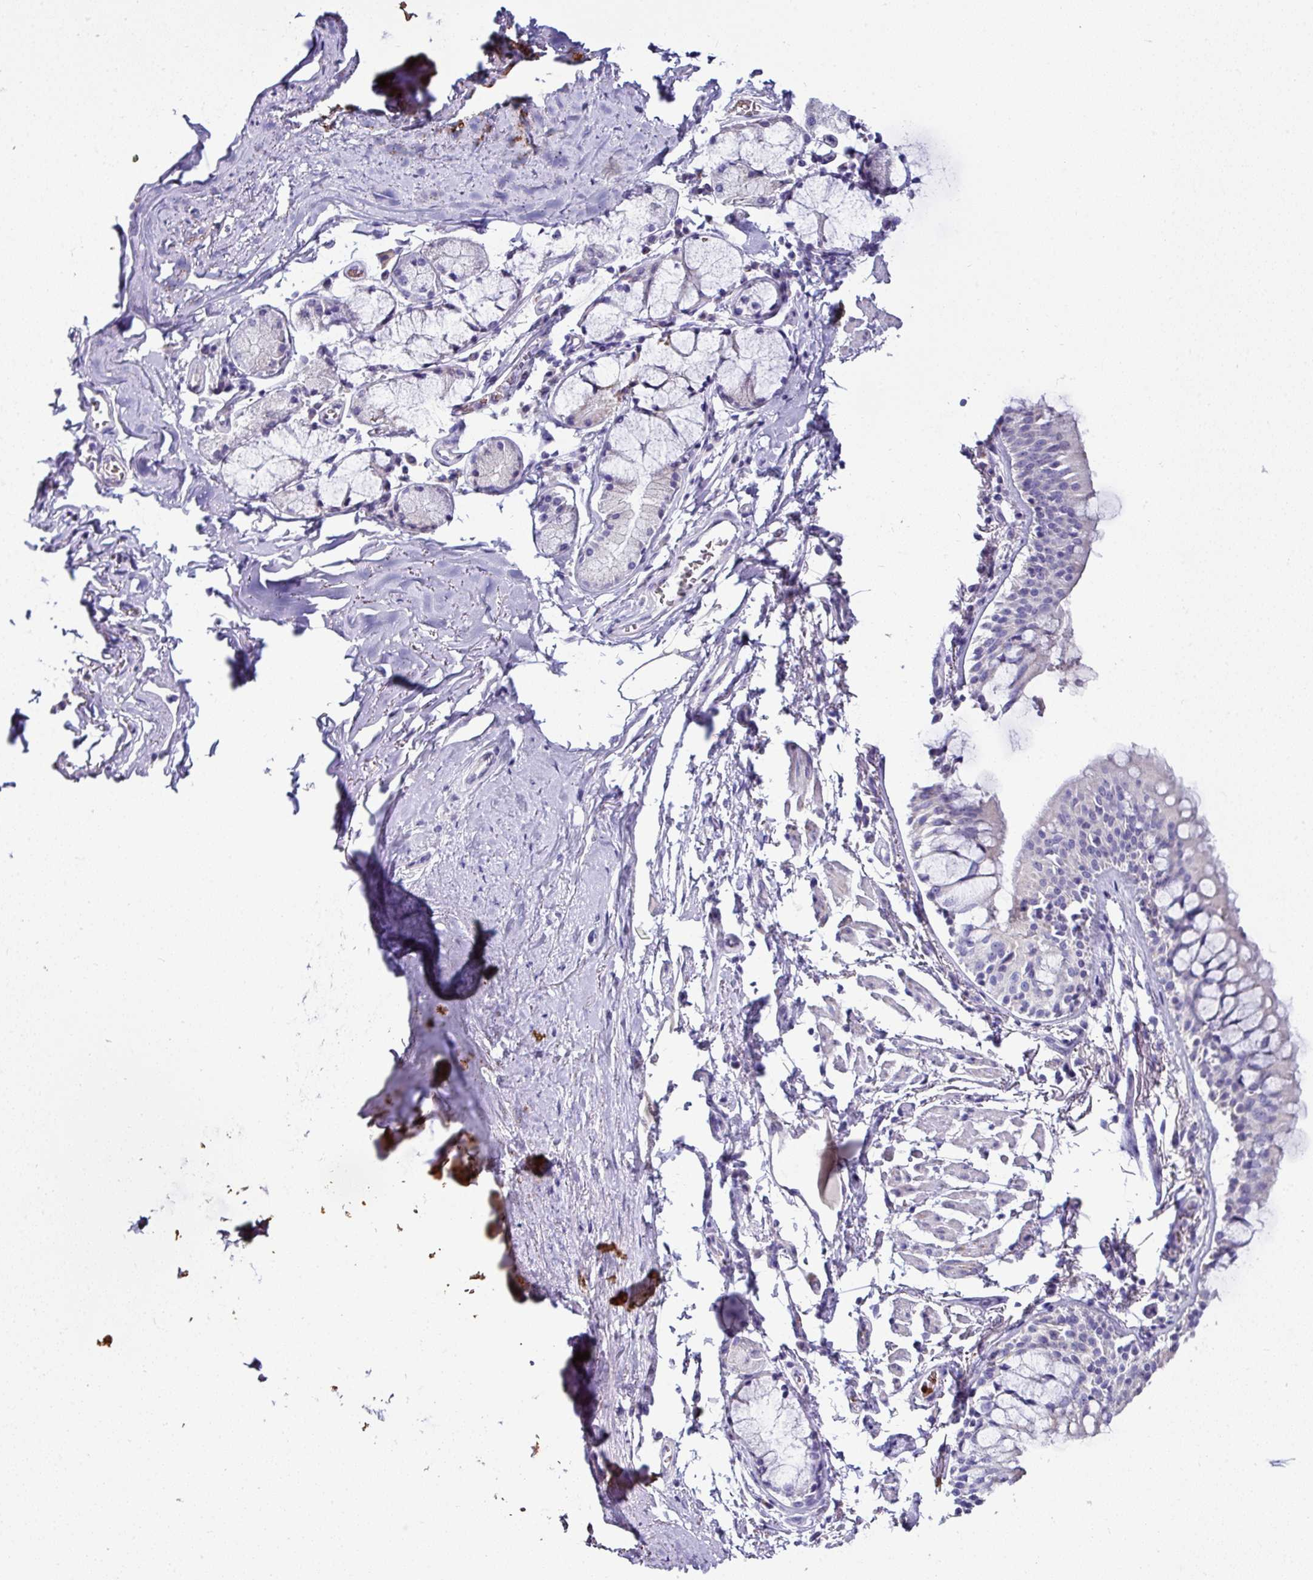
{"staining": {"intensity": "negative", "quantity": "none", "location": "none"}, "tissue": "bronchus", "cell_type": "Respiratory epithelial cells", "image_type": "normal", "snomed": [{"axis": "morphology", "description": "Normal tissue, NOS"}, {"axis": "topography", "description": "Bronchus"}], "caption": "Histopathology image shows no protein staining in respiratory epithelial cells of unremarkable bronchus.", "gene": "NAPSA", "patient": {"sex": "male", "age": 70}}